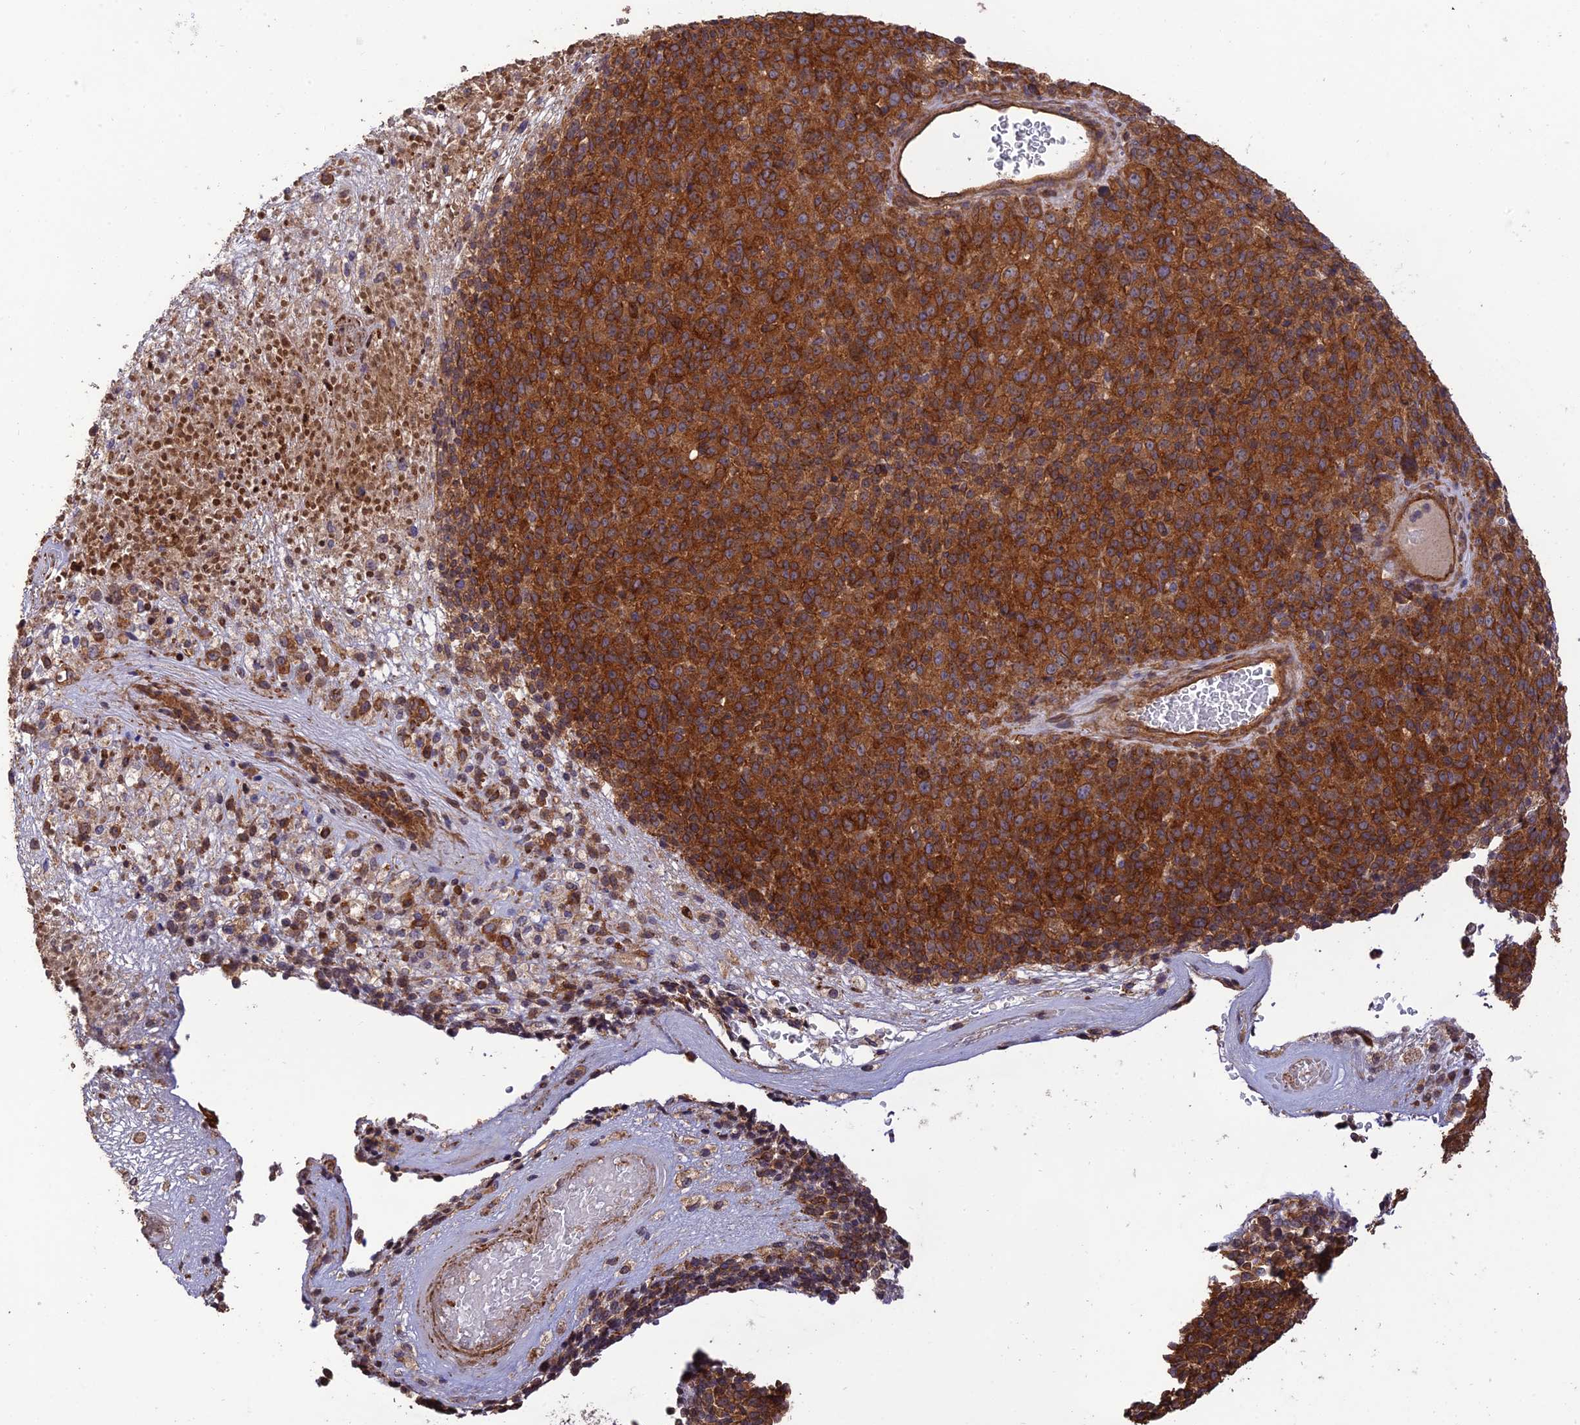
{"staining": {"intensity": "strong", "quantity": ">75%", "location": "cytoplasmic/membranous"}, "tissue": "melanoma", "cell_type": "Tumor cells", "image_type": "cancer", "snomed": [{"axis": "morphology", "description": "Malignant melanoma, Metastatic site"}, {"axis": "topography", "description": "Brain"}], "caption": "IHC of malignant melanoma (metastatic site) reveals high levels of strong cytoplasmic/membranous expression in approximately >75% of tumor cells. (brown staining indicates protein expression, while blue staining denotes nuclei).", "gene": "HOMER2", "patient": {"sex": "female", "age": 56}}